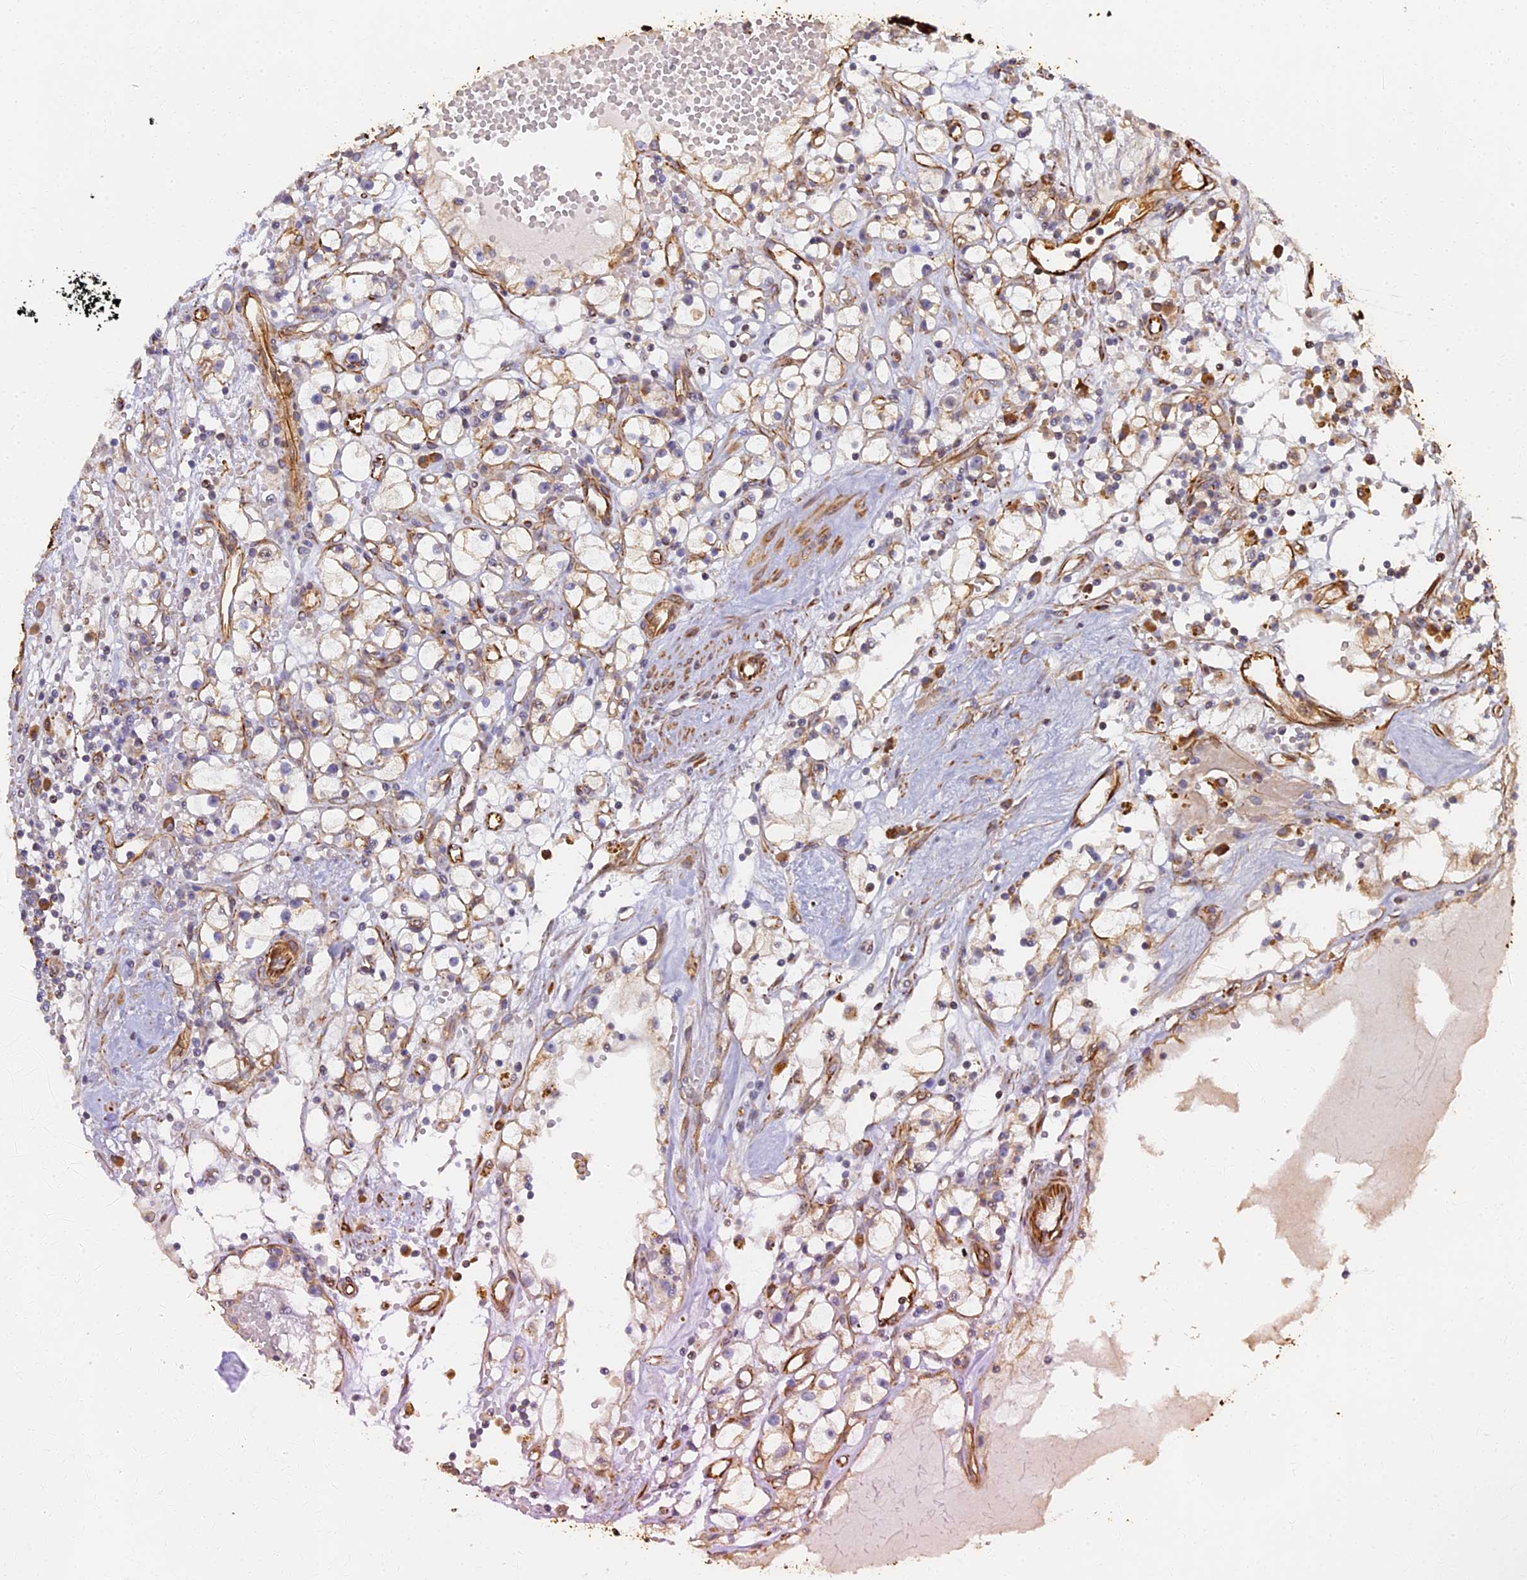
{"staining": {"intensity": "negative", "quantity": "none", "location": "none"}, "tissue": "renal cancer", "cell_type": "Tumor cells", "image_type": "cancer", "snomed": [{"axis": "morphology", "description": "Adenocarcinoma, NOS"}, {"axis": "topography", "description": "Kidney"}], "caption": "Immunohistochemical staining of human renal cancer (adenocarcinoma) shows no significant expression in tumor cells.", "gene": "LRRC57", "patient": {"sex": "male", "age": 56}}